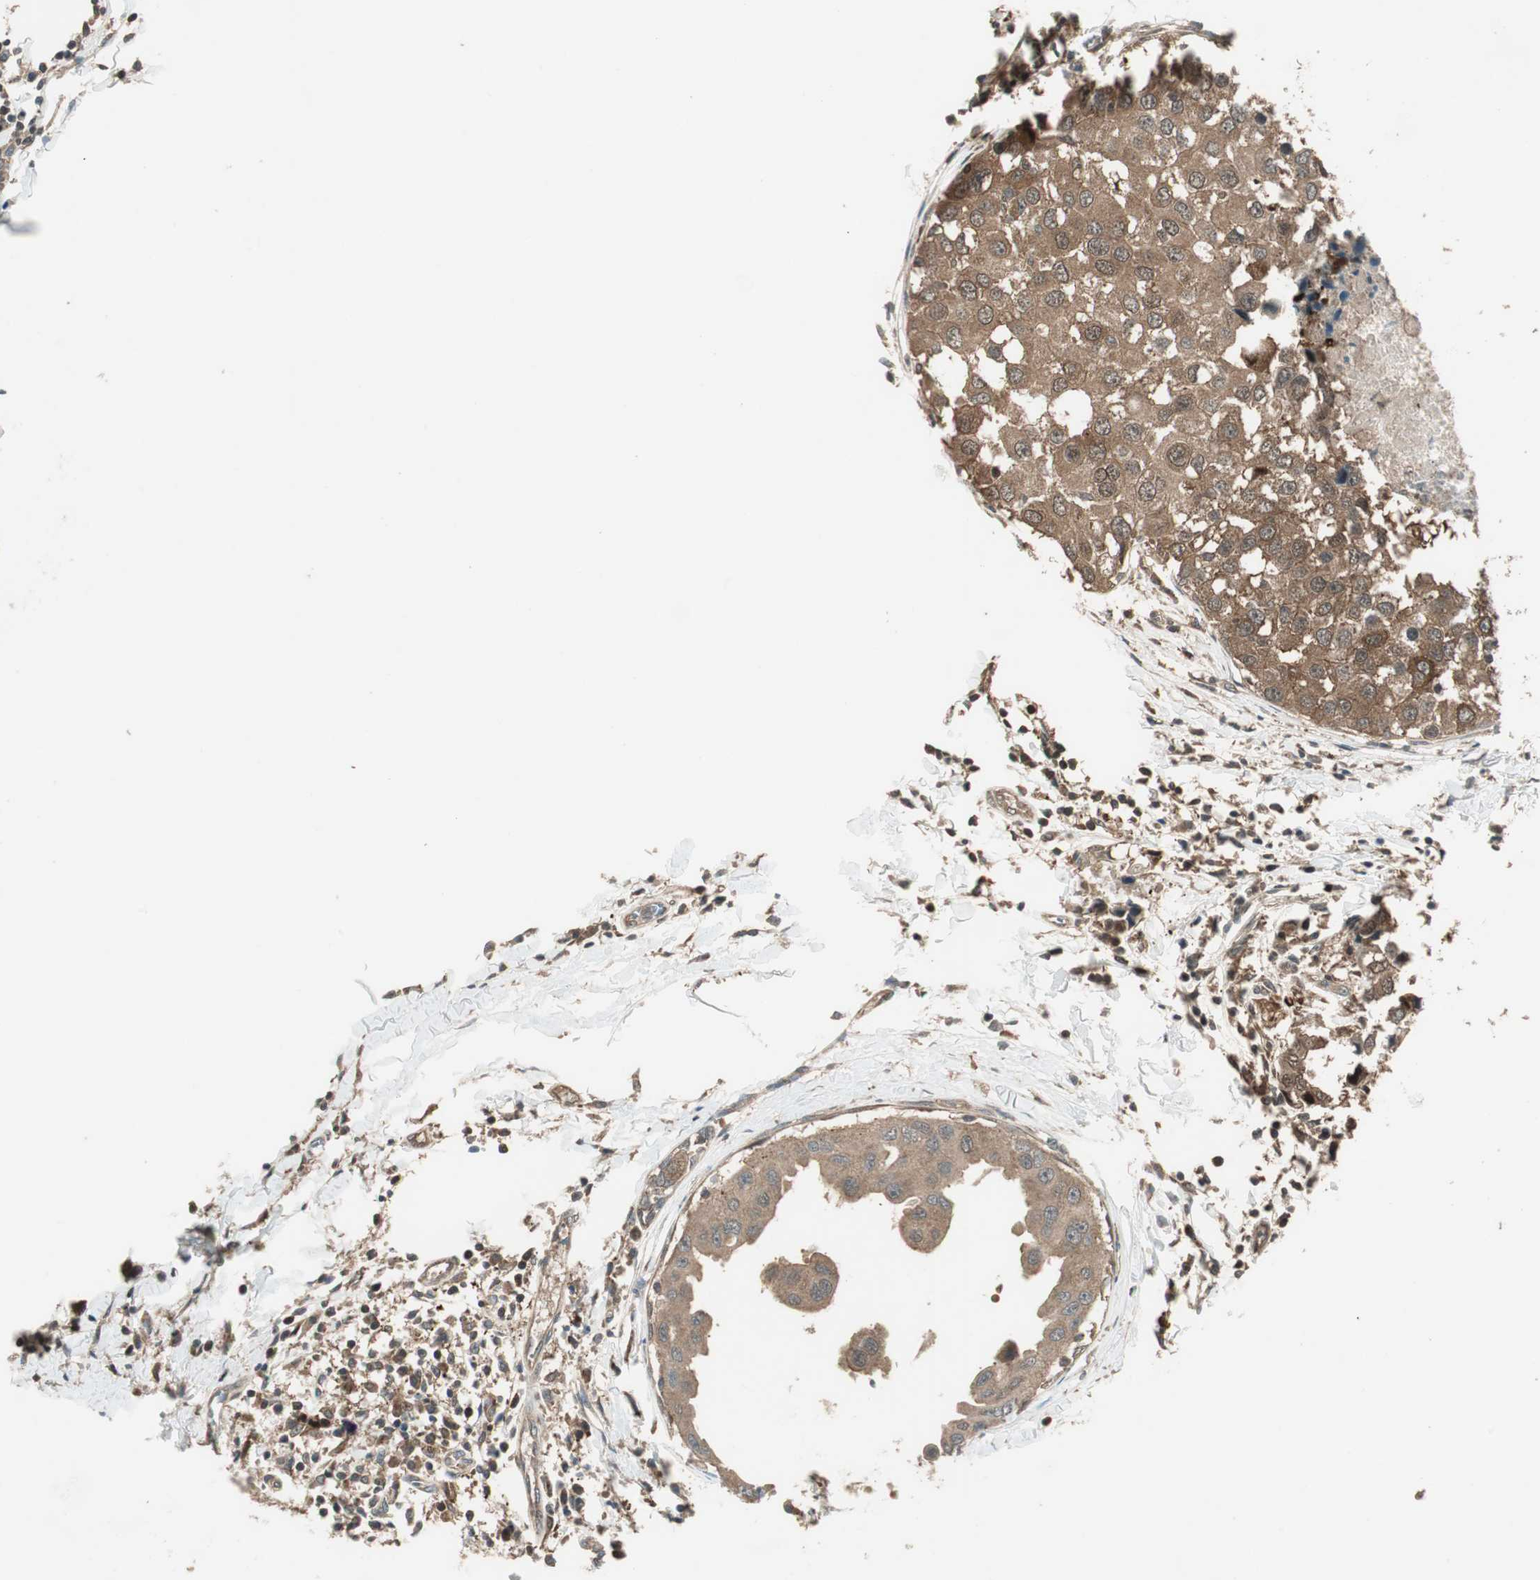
{"staining": {"intensity": "moderate", "quantity": ">75%", "location": "cytoplasmic/membranous"}, "tissue": "breast cancer", "cell_type": "Tumor cells", "image_type": "cancer", "snomed": [{"axis": "morphology", "description": "Duct carcinoma"}, {"axis": "topography", "description": "Breast"}], "caption": "DAB immunohistochemical staining of infiltrating ductal carcinoma (breast) demonstrates moderate cytoplasmic/membranous protein expression in approximately >75% of tumor cells. (Brightfield microscopy of DAB IHC at high magnification).", "gene": "CNOT4", "patient": {"sex": "female", "age": 27}}